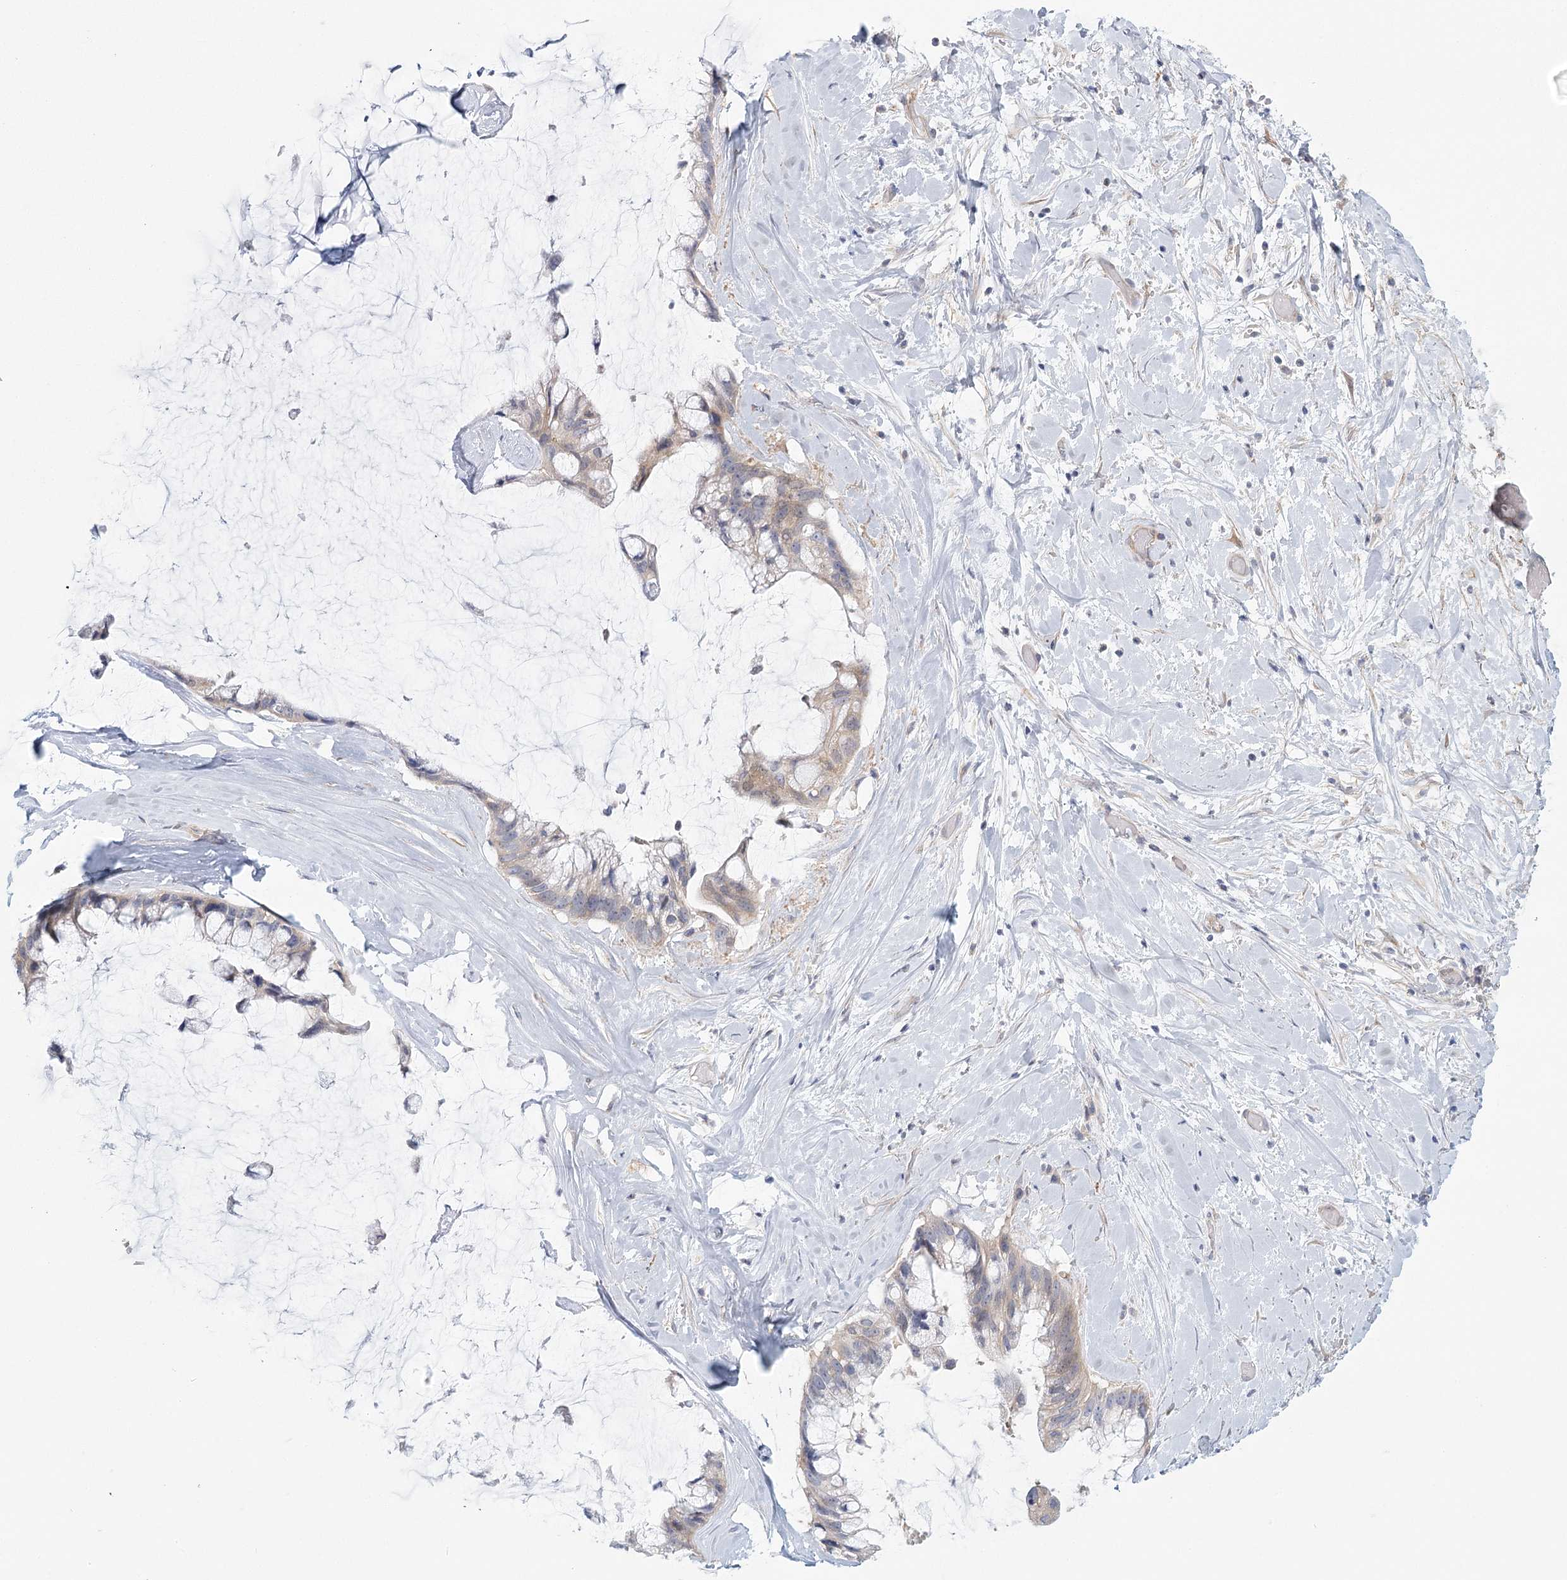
{"staining": {"intensity": "weak", "quantity": "<25%", "location": "cytoplasmic/membranous"}, "tissue": "ovarian cancer", "cell_type": "Tumor cells", "image_type": "cancer", "snomed": [{"axis": "morphology", "description": "Cystadenocarcinoma, mucinous, NOS"}, {"axis": "topography", "description": "Ovary"}], "caption": "Immunohistochemical staining of human ovarian cancer displays no significant positivity in tumor cells.", "gene": "CNTLN", "patient": {"sex": "female", "age": 39}}